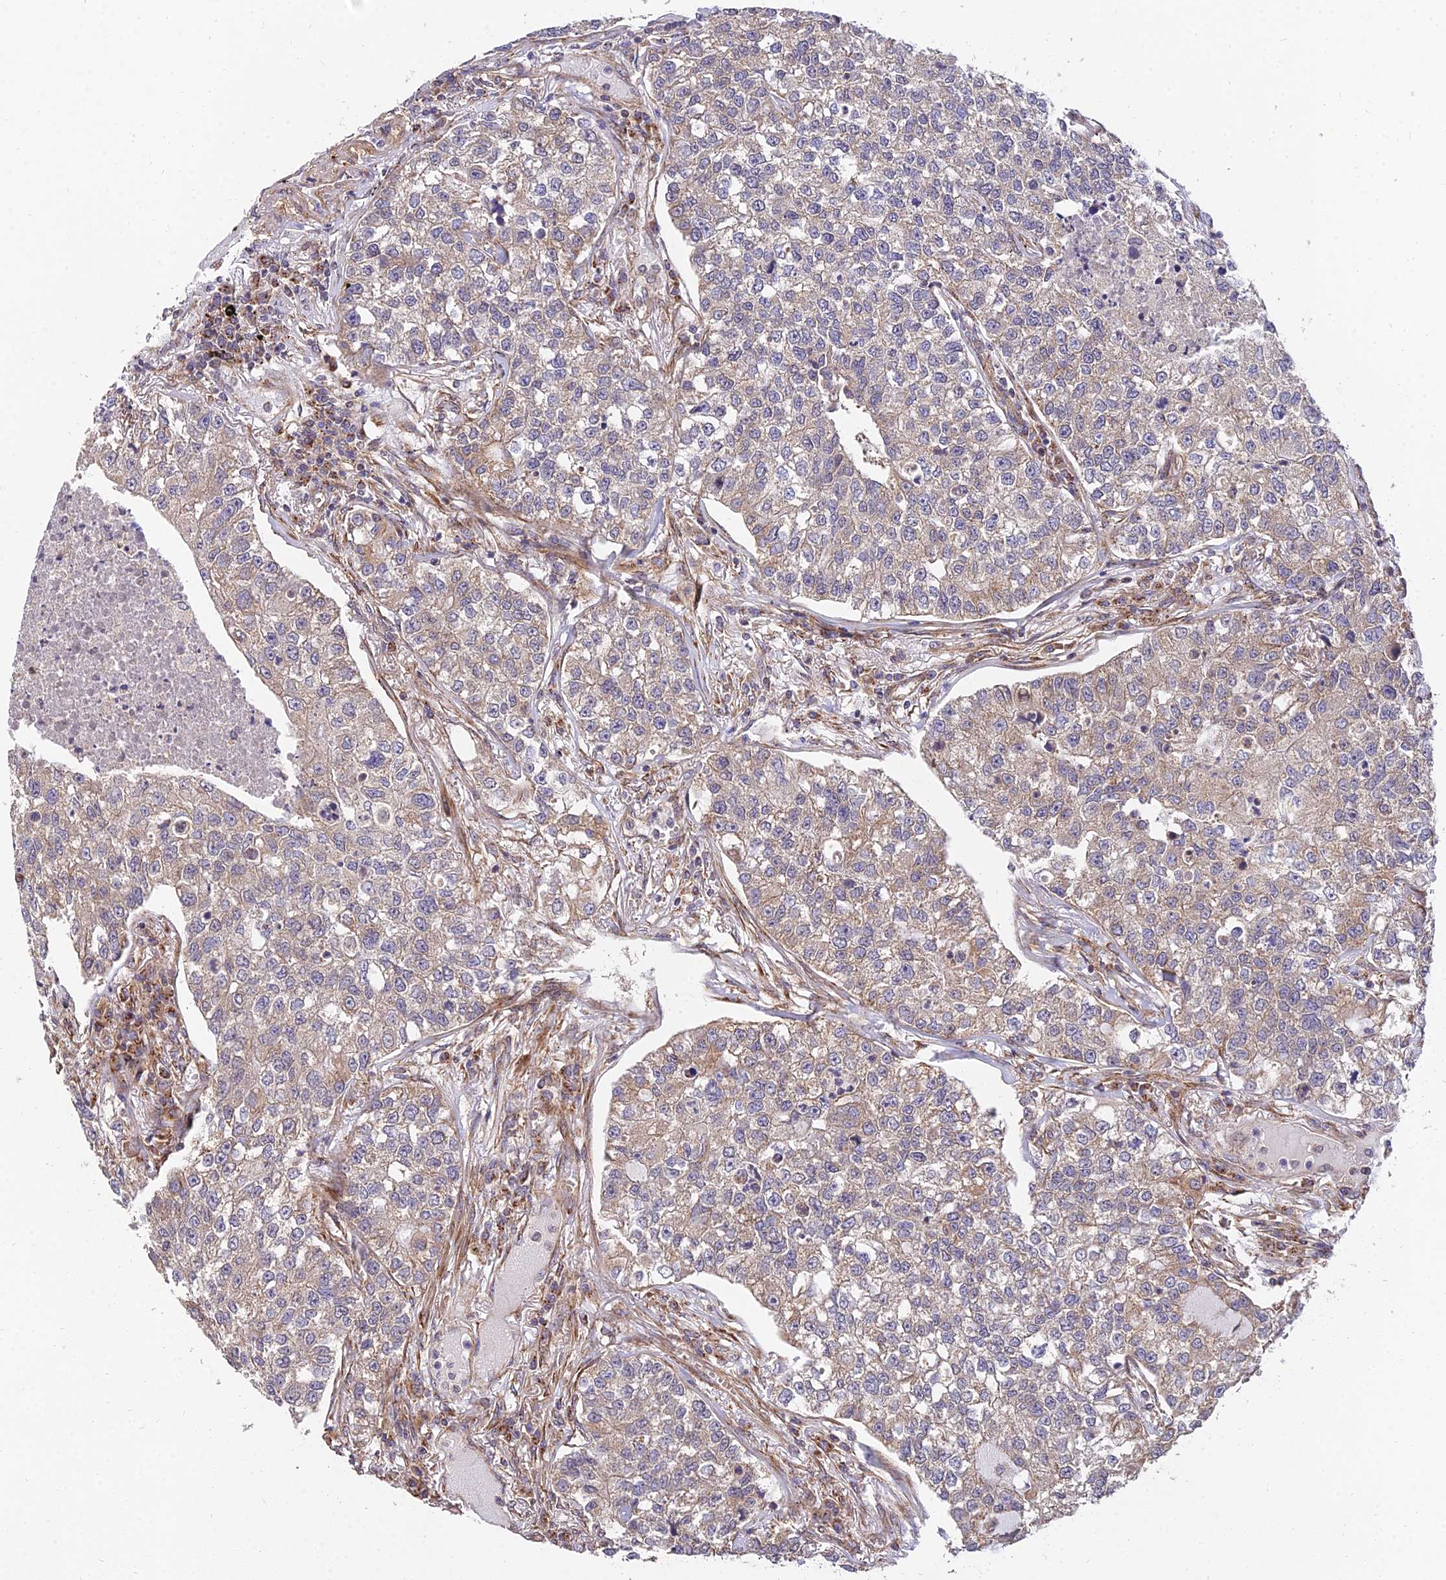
{"staining": {"intensity": "weak", "quantity": ">75%", "location": "cytoplasmic/membranous"}, "tissue": "lung cancer", "cell_type": "Tumor cells", "image_type": "cancer", "snomed": [{"axis": "morphology", "description": "Adenocarcinoma, NOS"}, {"axis": "topography", "description": "Lung"}], "caption": "The image reveals immunohistochemical staining of lung cancer. There is weak cytoplasmic/membranous staining is seen in about >75% of tumor cells.", "gene": "ARL8B", "patient": {"sex": "male", "age": 49}}